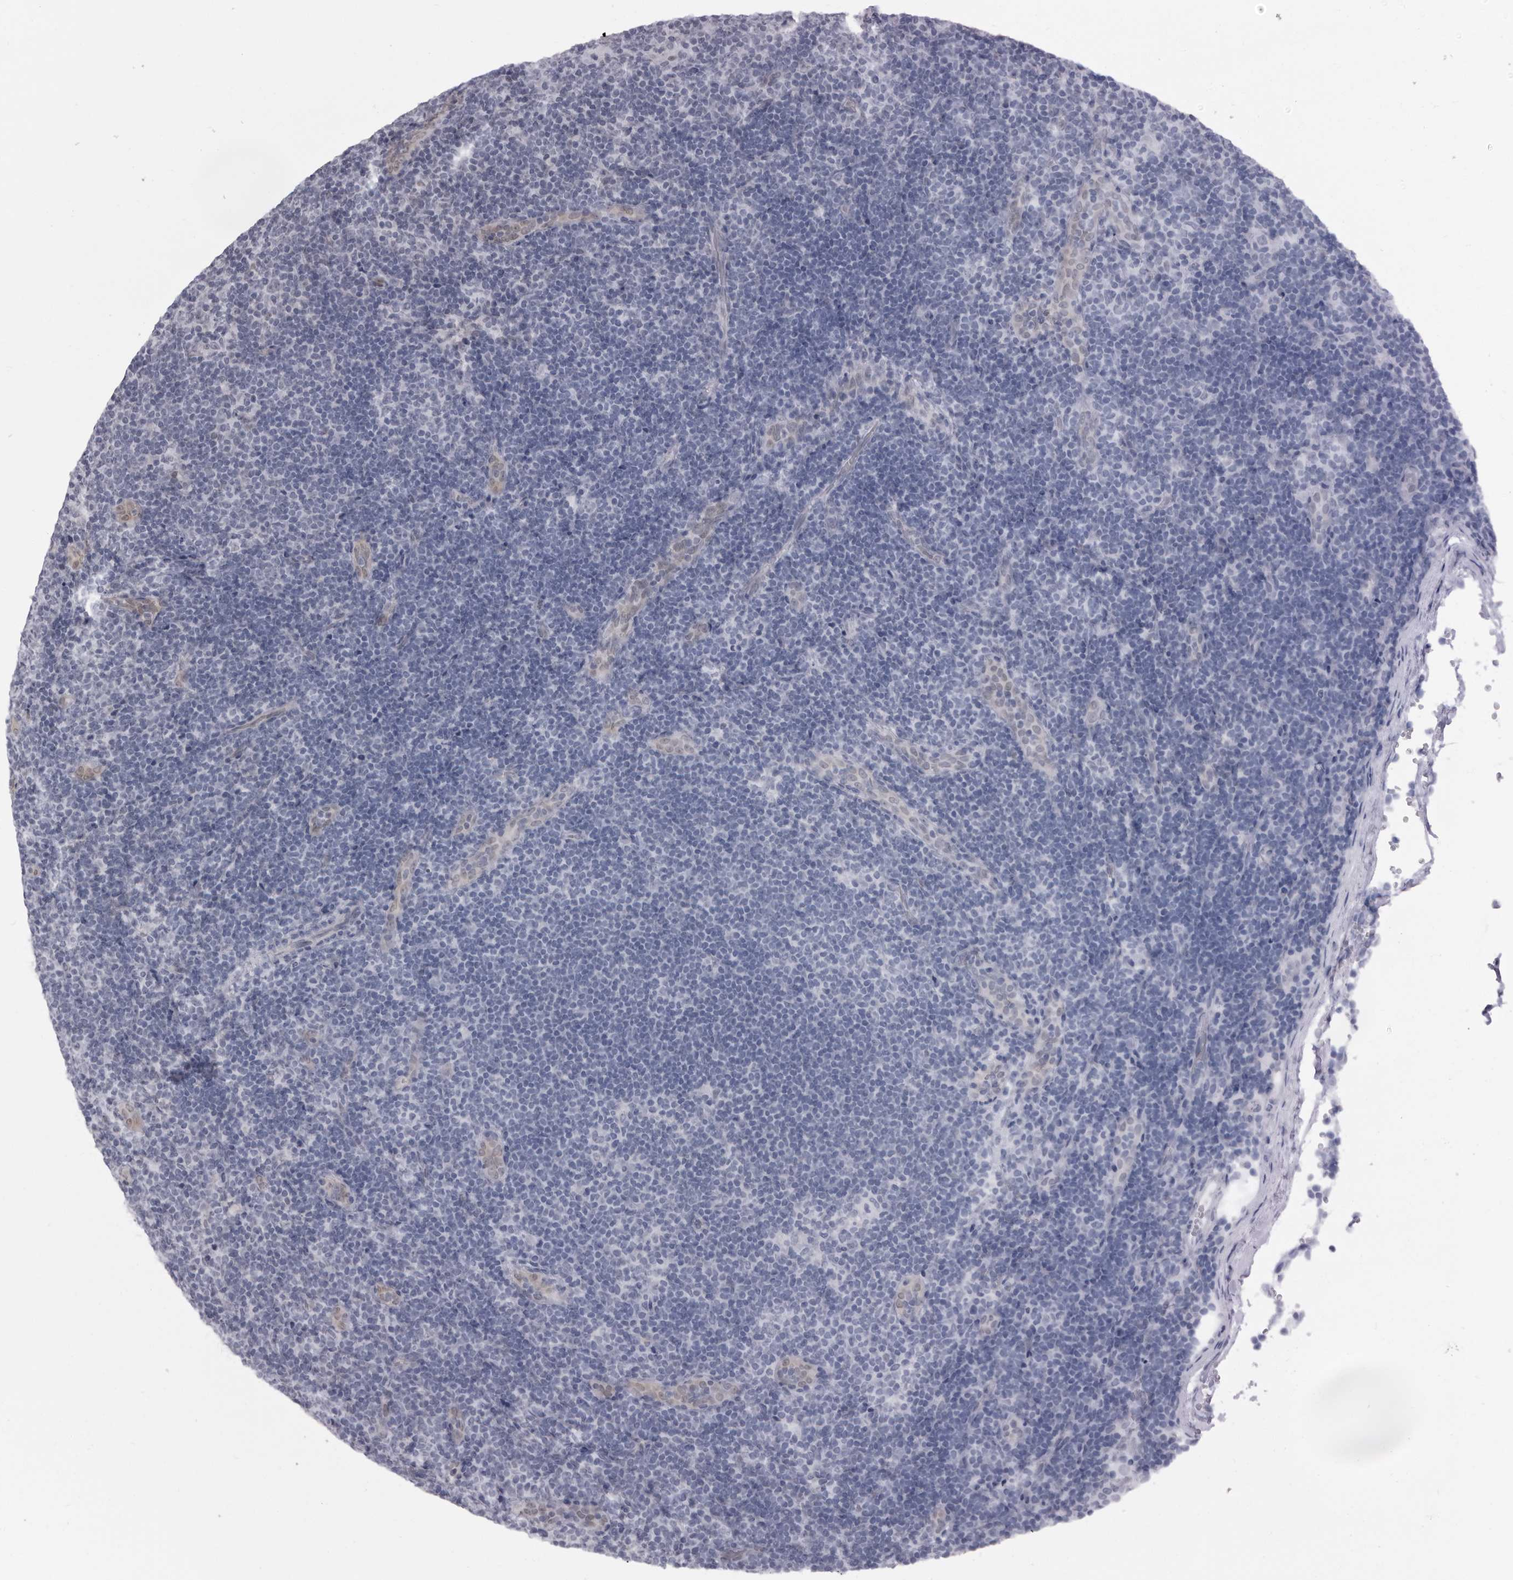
{"staining": {"intensity": "negative", "quantity": "none", "location": "none"}, "tissue": "lymphoma", "cell_type": "Tumor cells", "image_type": "cancer", "snomed": [{"axis": "morphology", "description": "Hodgkin's disease, NOS"}, {"axis": "topography", "description": "Lymph node"}], "caption": "Hodgkin's disease was stained to show a protein in brown. There is no significant positivity in tumor cells. The staining is performed using DAB (3,3'-diaminobenzidine) brown chromogen with nuclei counter-stained in using hematoxylin.", "gene": "MAPK12", "patient": {"sex": "female", "age": 57}}